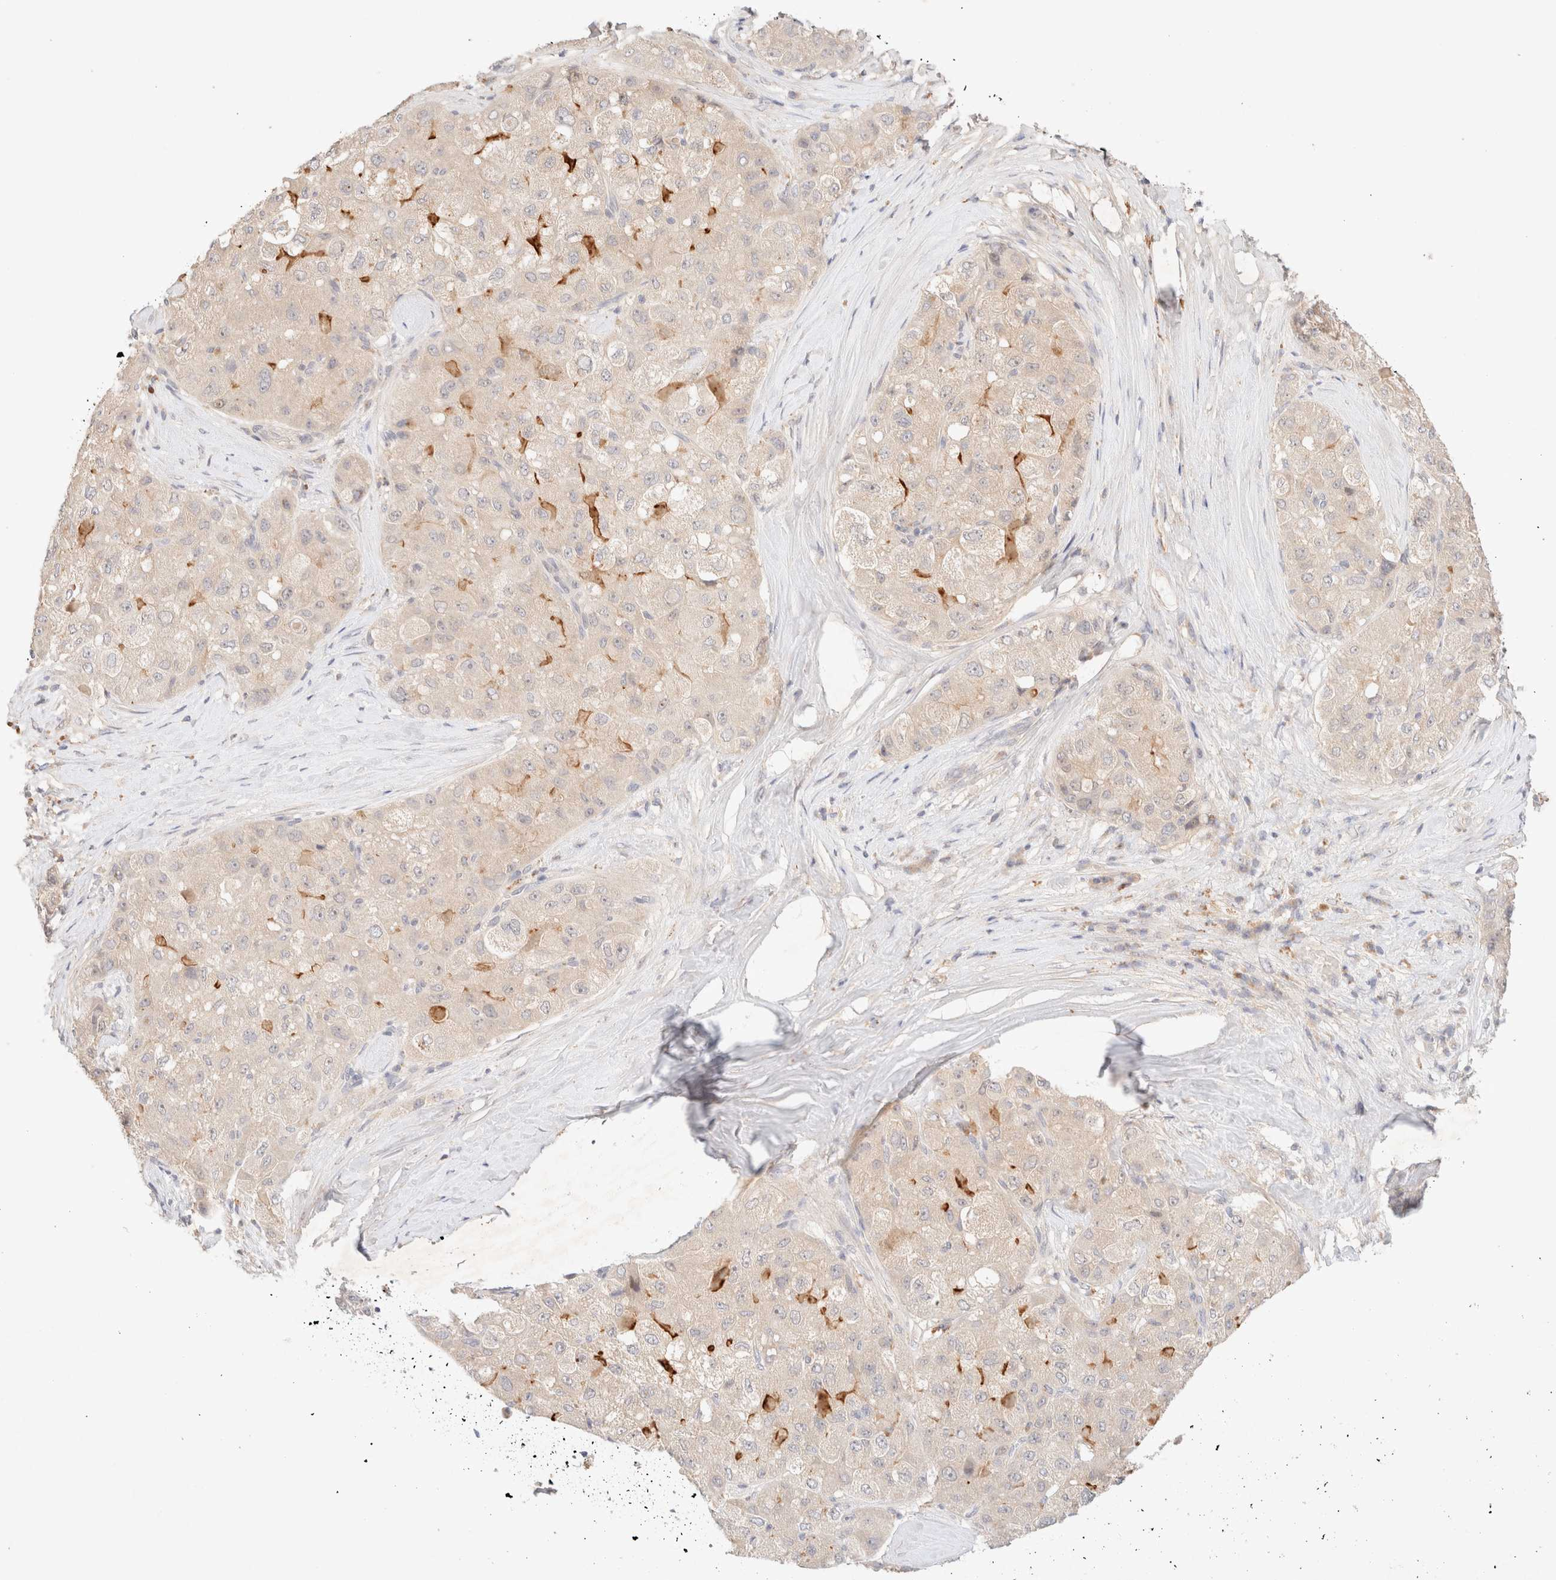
{"staining": {"intensity": "negative", "quantity": "none", "location": "none"}, "tissue": "liver cancer", "cell_type": "Tumor cells", "image_type": "cancer", "snomed": [{"axis": "morphology", "description": "Carcinoma, Hepatocellular, NOS"}, {"axis": "topography", "description": "Liver"}], "caption": "An immunohistochemistry (IHC) photomicrograph of liver cancer (hepatocellular carcinoma) is shown. There is no staining in tumor cells of liver cancer (hepatocellular carcinoma). The staining is performed using DAB (3,3'-diaminobenzidine) brown chromogen with nuclei counter-stained in using hematoxylin.", "gene": "SARM1", "patient": {"sex": "male", "age": 80}}